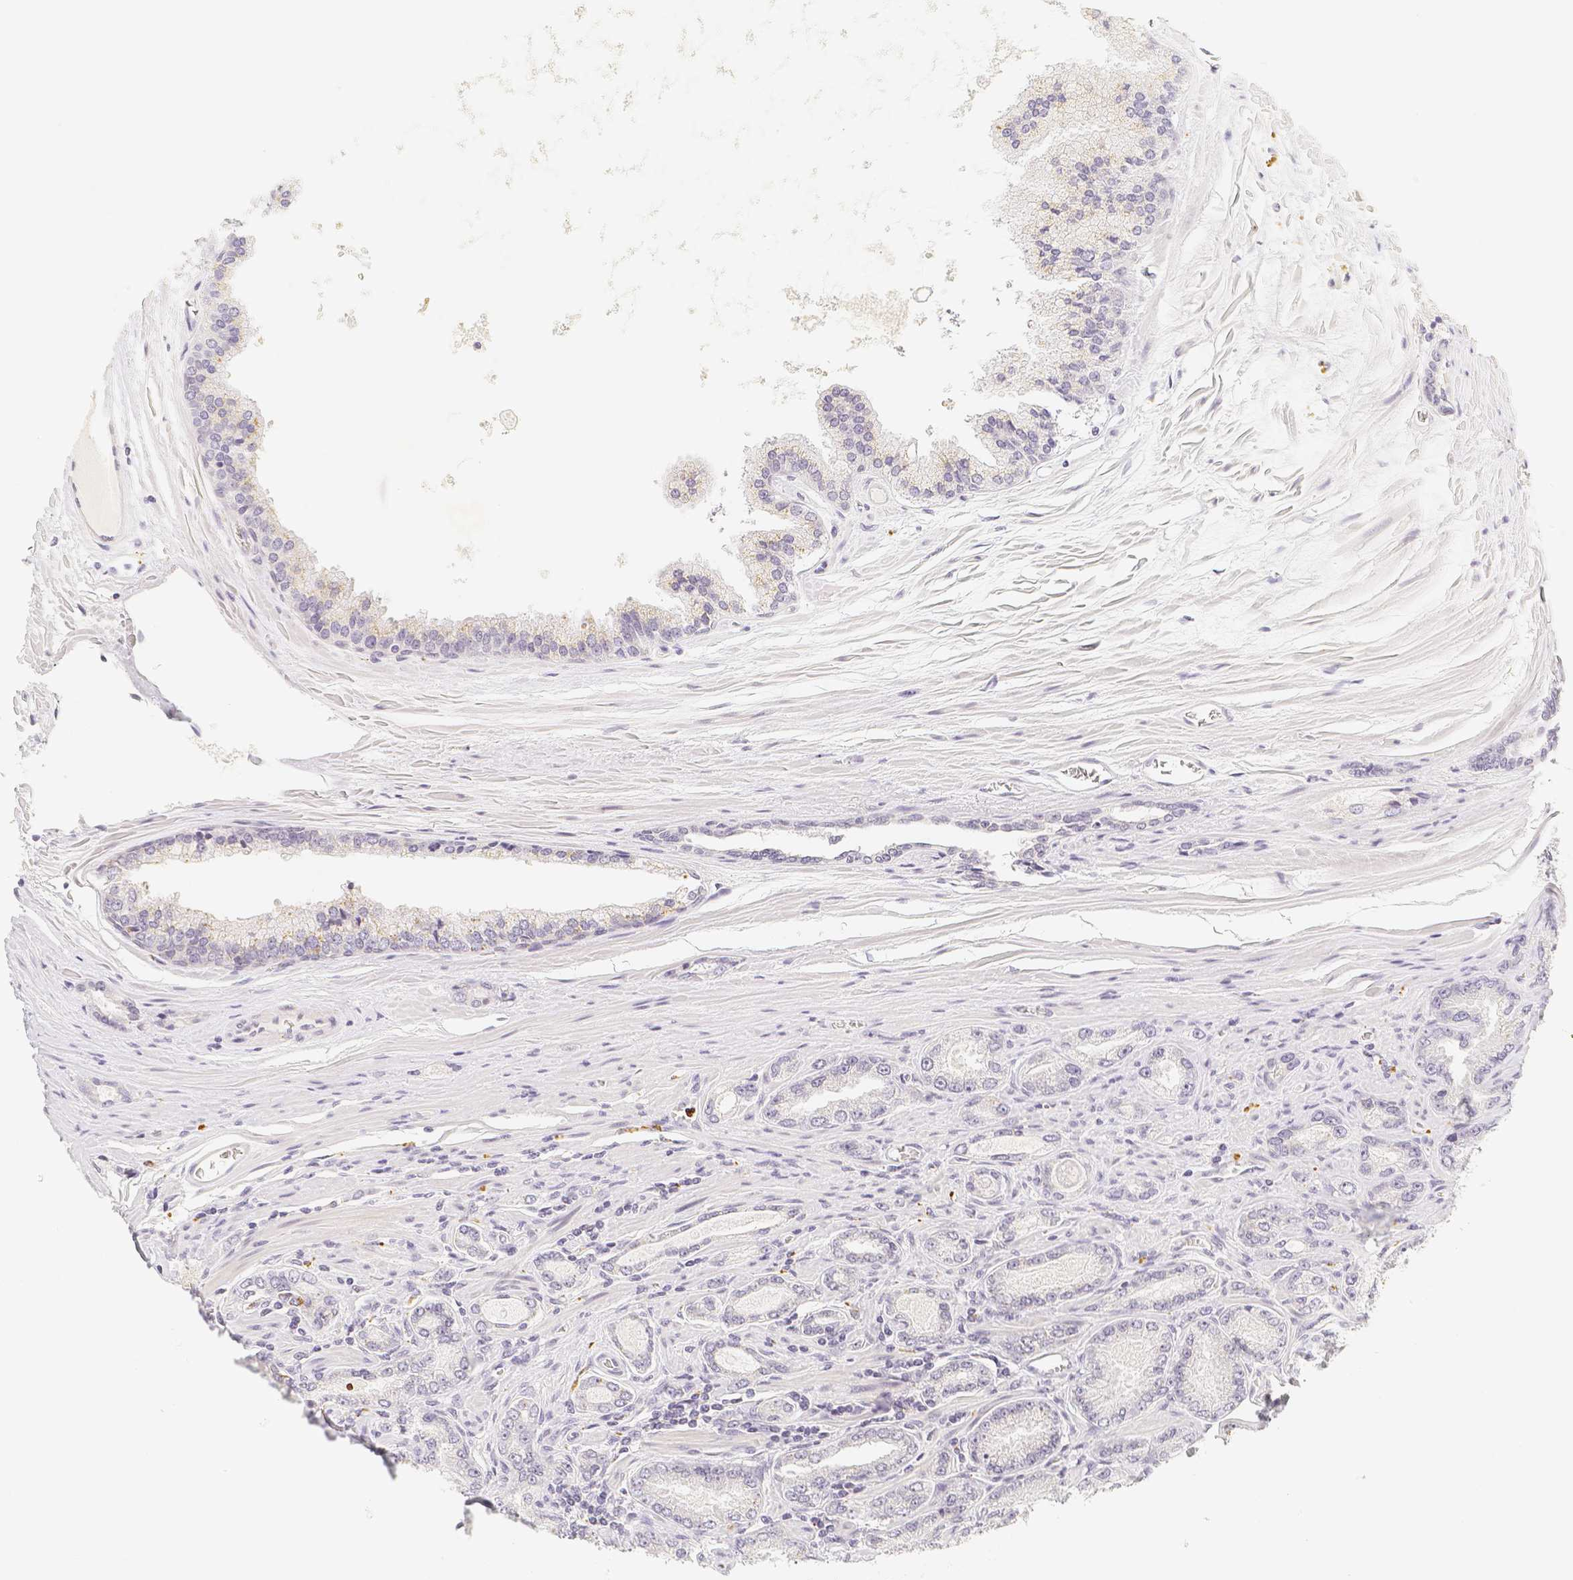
{"staining": {"intensity": "negative", "quantity": "none", "location": "none"}, "tissue": "prostate cancer", "cell_type": "Tumor cells", "image_type": "cancer", "snomed": [{"axis": "morphology", "description": "Adenocarcinoma, High grade"}, {"axis": "topography", "description": "Prostate"}], "caption": "This is a histopathology image of immunohistochemistry staining of high-grade adenocarcinoma (prostate), which shows no staining in tumor cells.", "gene": "PADI4", "patient": {"sex": "male", "age": 65}}